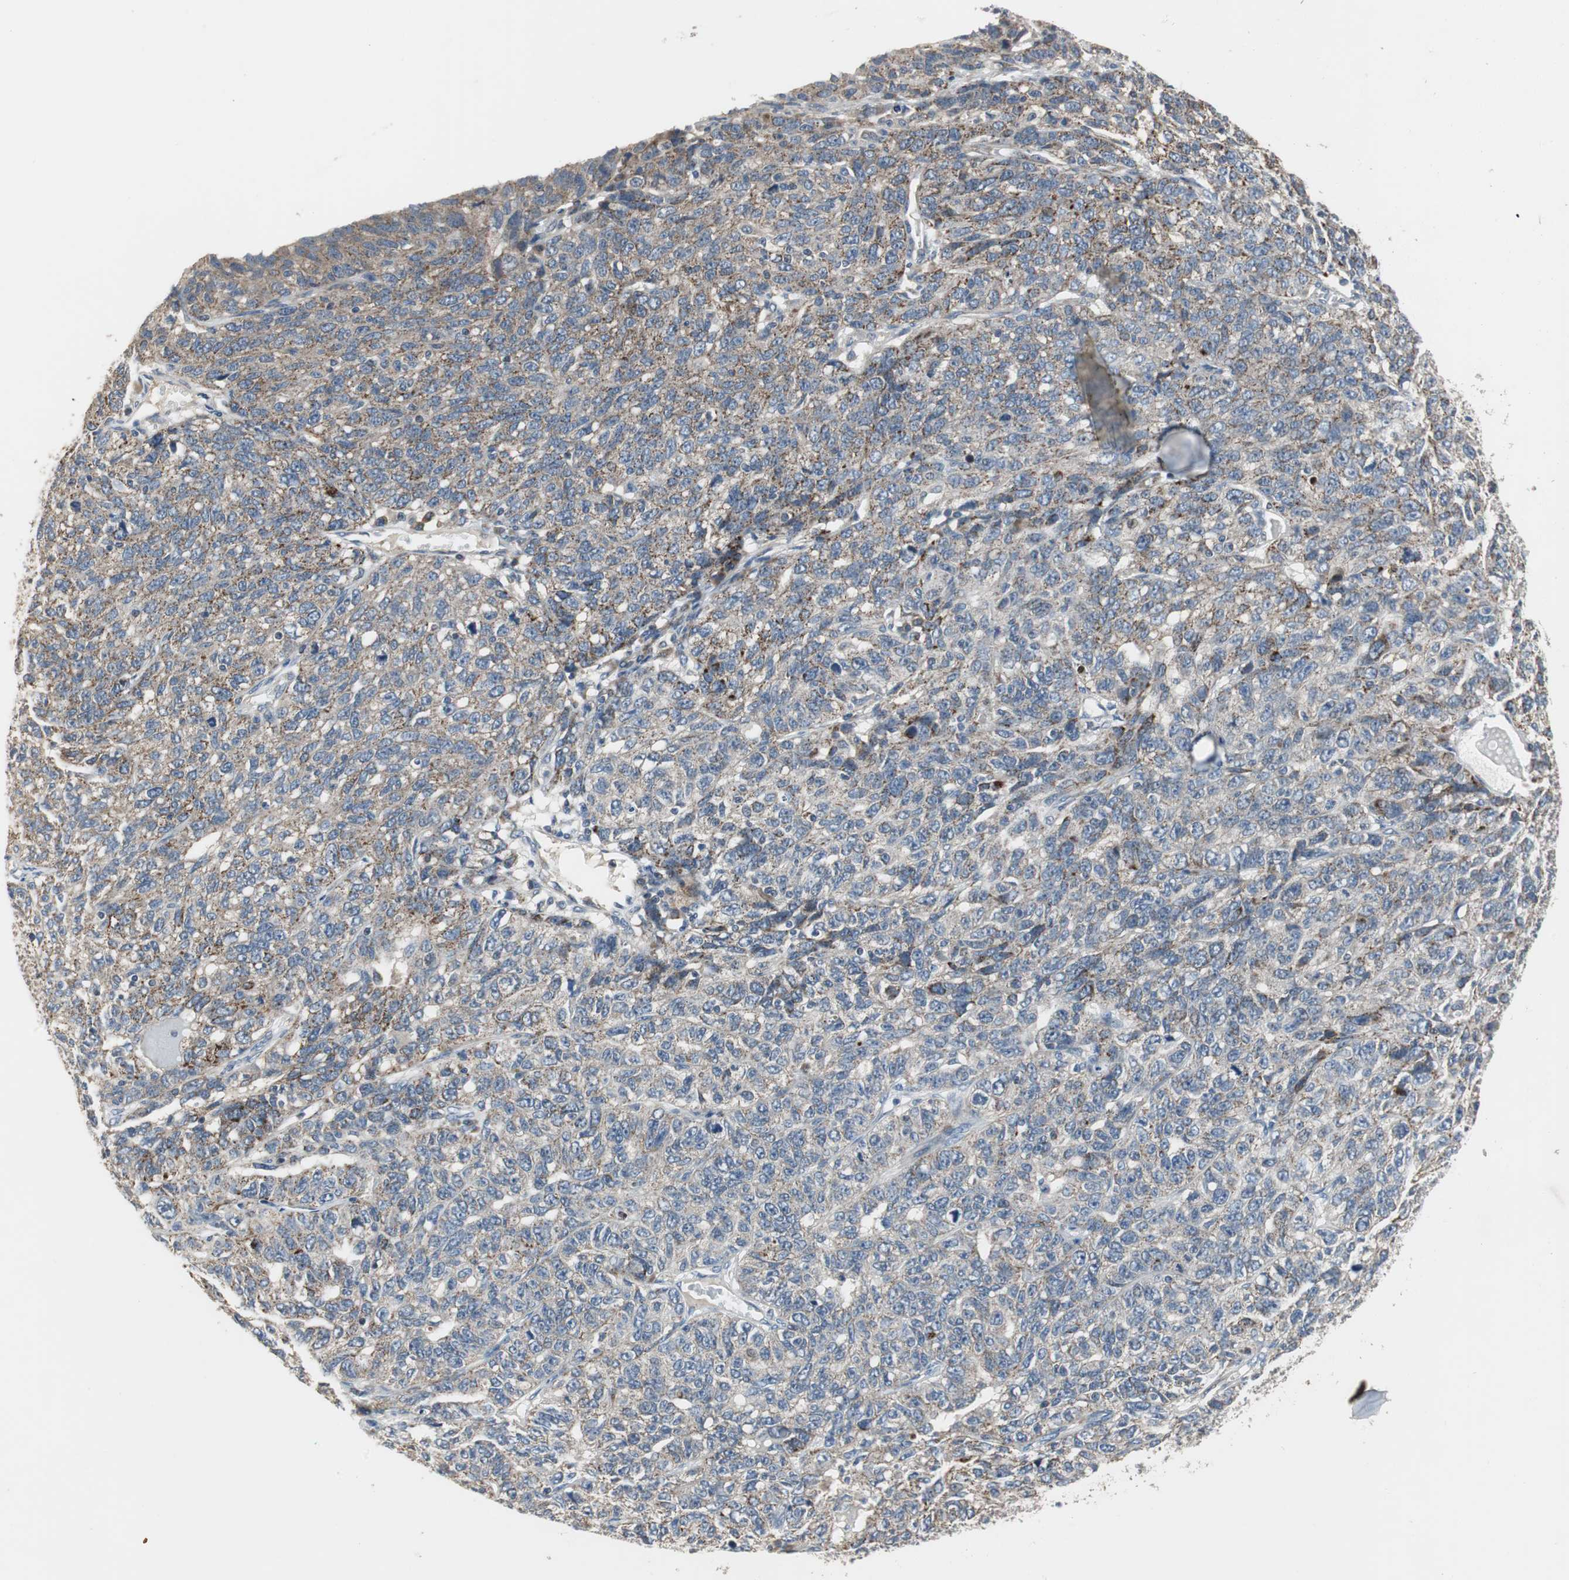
{"staining": {"intensity": "weak", "quantity": ">75%", "location": "cytoplasmic/membranous"}, "tissue": "ovarian cancer", "cell_type": "Tumor cells", "image_type": "cancer", "snomed": [{"axis": "morphology", "description": "Cystadenocarcinoma, serous, NOS"}, {"axis": "topography", "description": "Ovary"}], "caption": "Ovarian serous cystadenocarcinoma stained with DAB immunohistochemistry displays low levels of weak cytoplasmic/membranous positivity in approximately >75% of tumor cells.", "gene": "MYT1", "patient": {"sex": "female", "age": 71}}